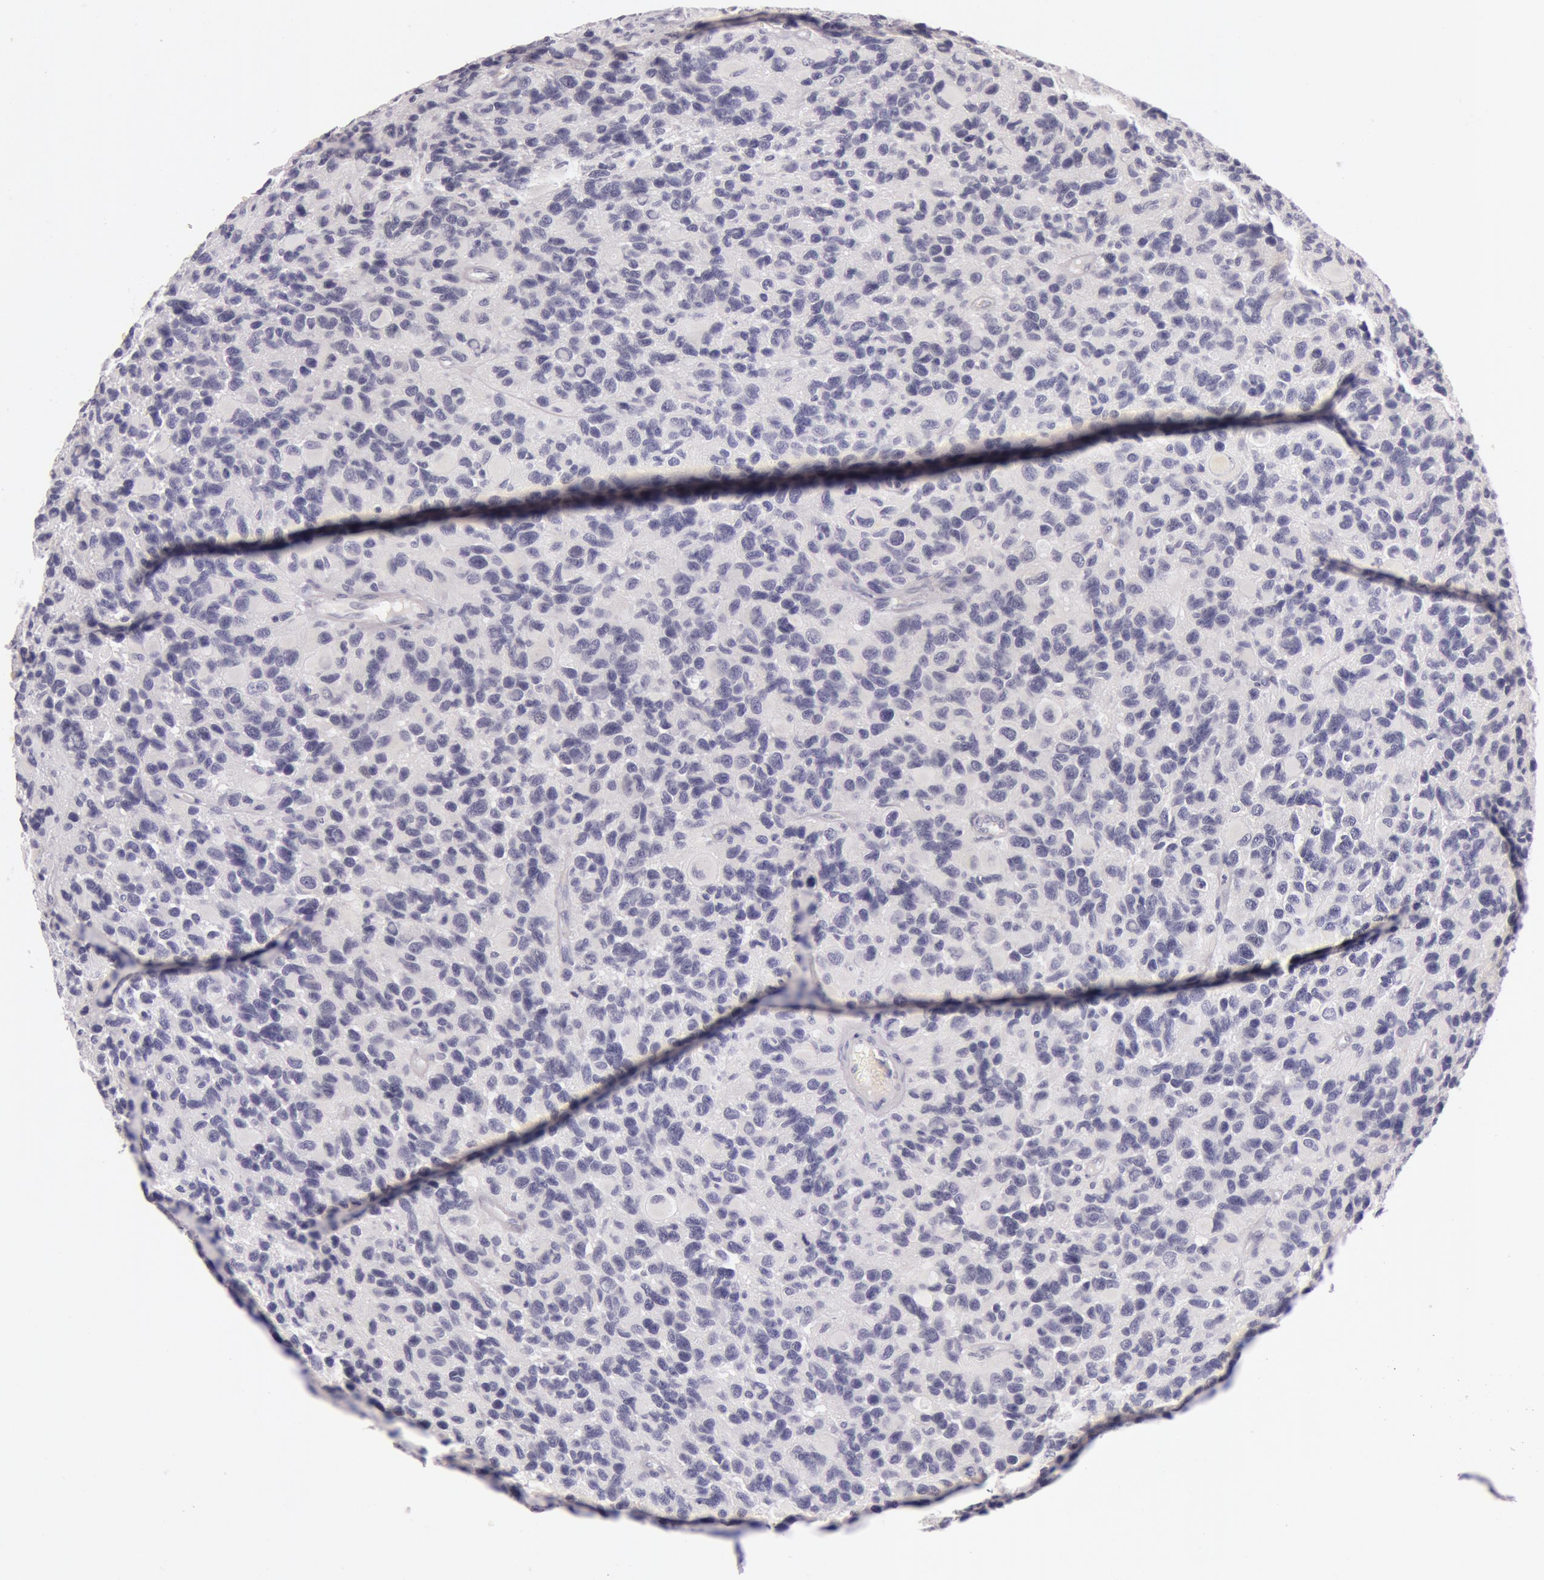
{"staining": {"intensity": "negative", "quantity": "none", "location": "none"}, "tissue": "glioma", "cell_type": "Tumor cells", "image_type": "cancer", "snomed": [{"axis": "morphology", "description": "Glioma, malignant, High grade"}, {"axis": "topography", "description": "Brain"}], "caption": "Malignant glioma (high-grade) was stained to show a protein in brown. There is no significant positivity in tumor cells.", "gene": "RBMY1F", "patient": {"sex": "male", "age": 77}}